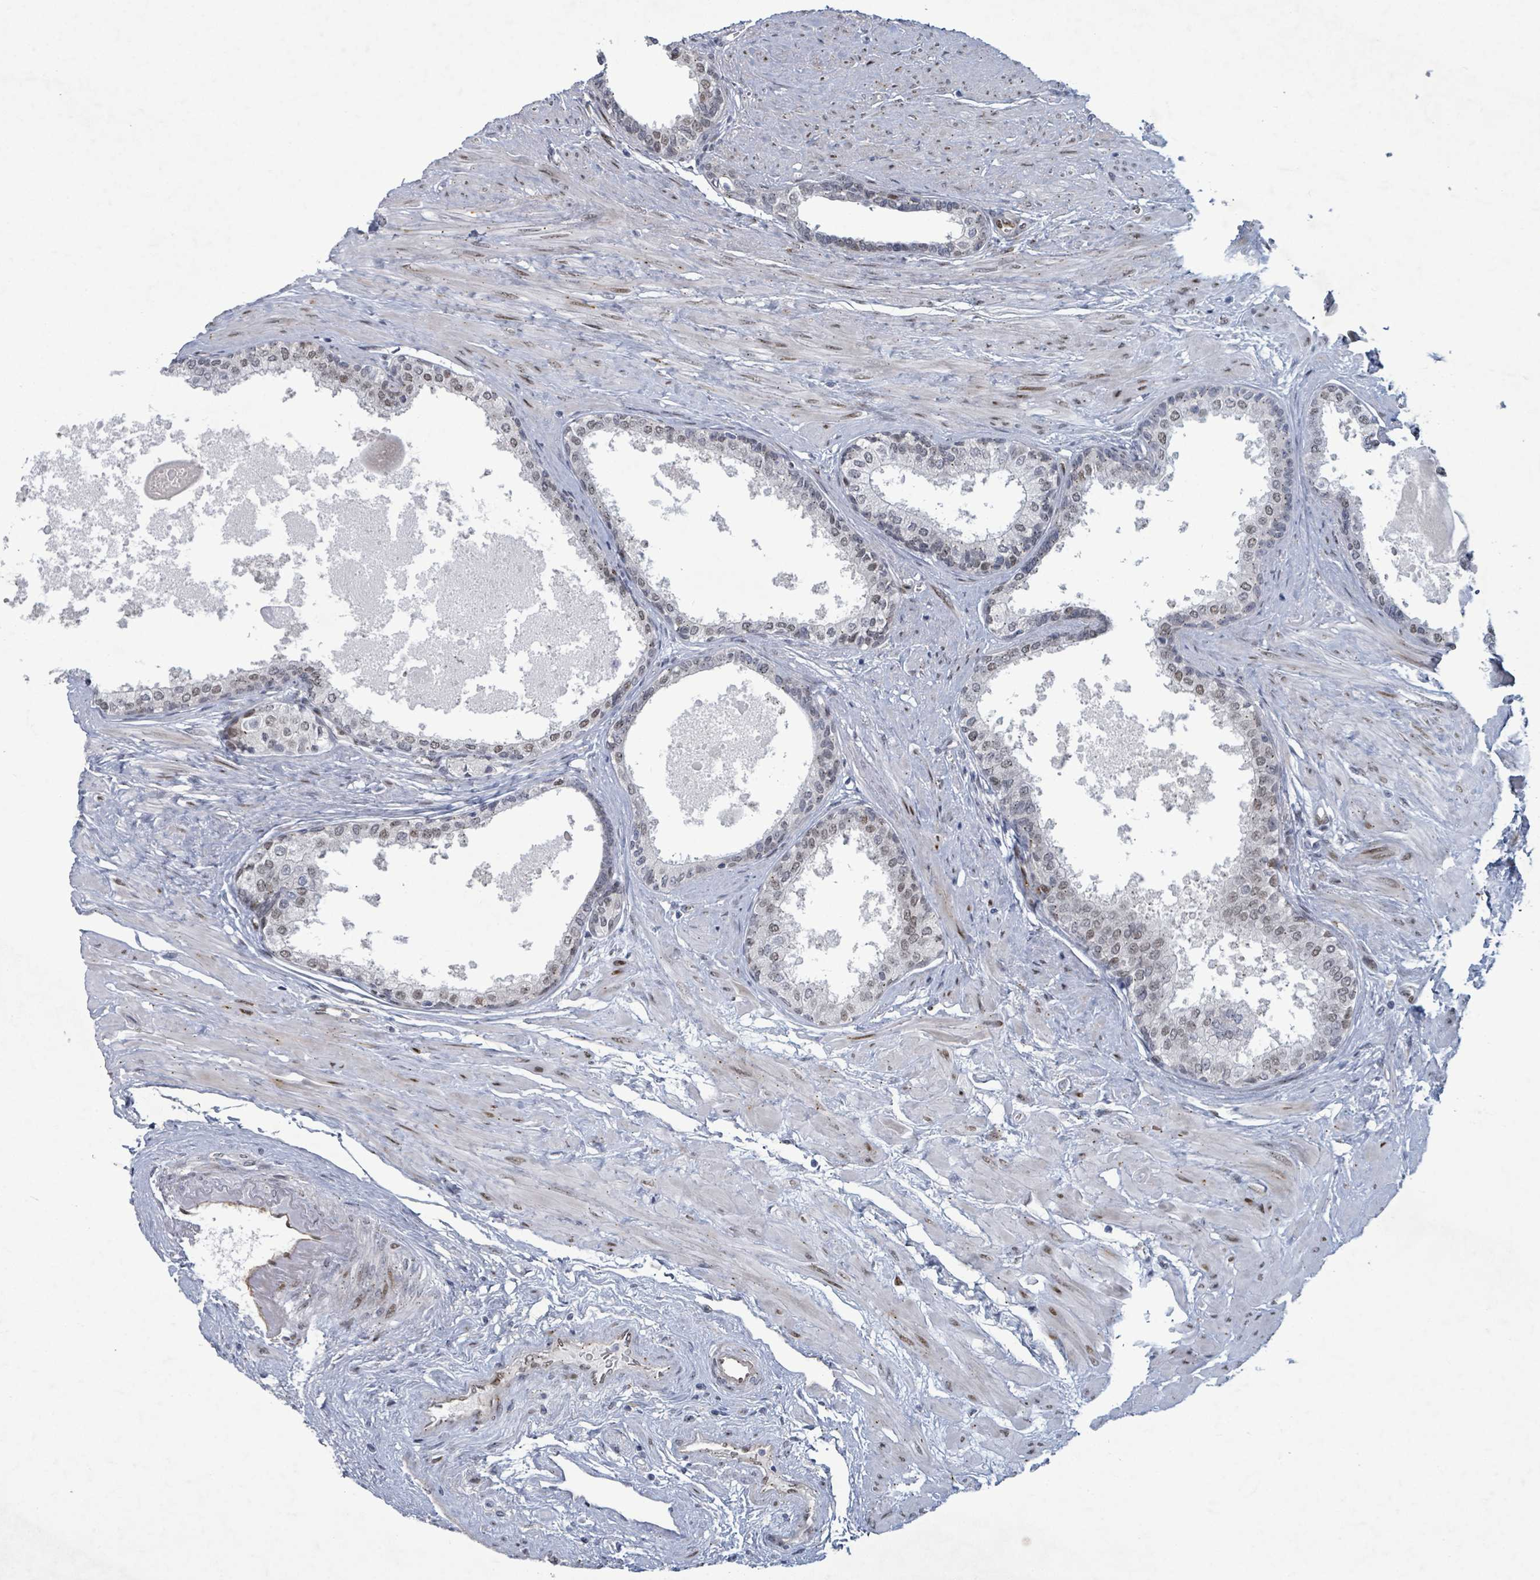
{"staining": {"intensity": "moderate", "quantity": "25%-75%", "location": "nuclear"}, "tissue": "prostate", "cell_type": "Glandular cells", "image_type": "normal", "snomed": [{"axis": "morphology", "description": "Normal tissue, NOS"}, {"axis": "topography", "description": "Prostate"}], "caption": "This micrograph reveals immunohistochemistry staining of unremarkable prostate, with medium moderate nuclear expression in about 25%-75% of glandular cells.", "gene": "TUSC1", "patient": {"sex": "male", "age": 57}}